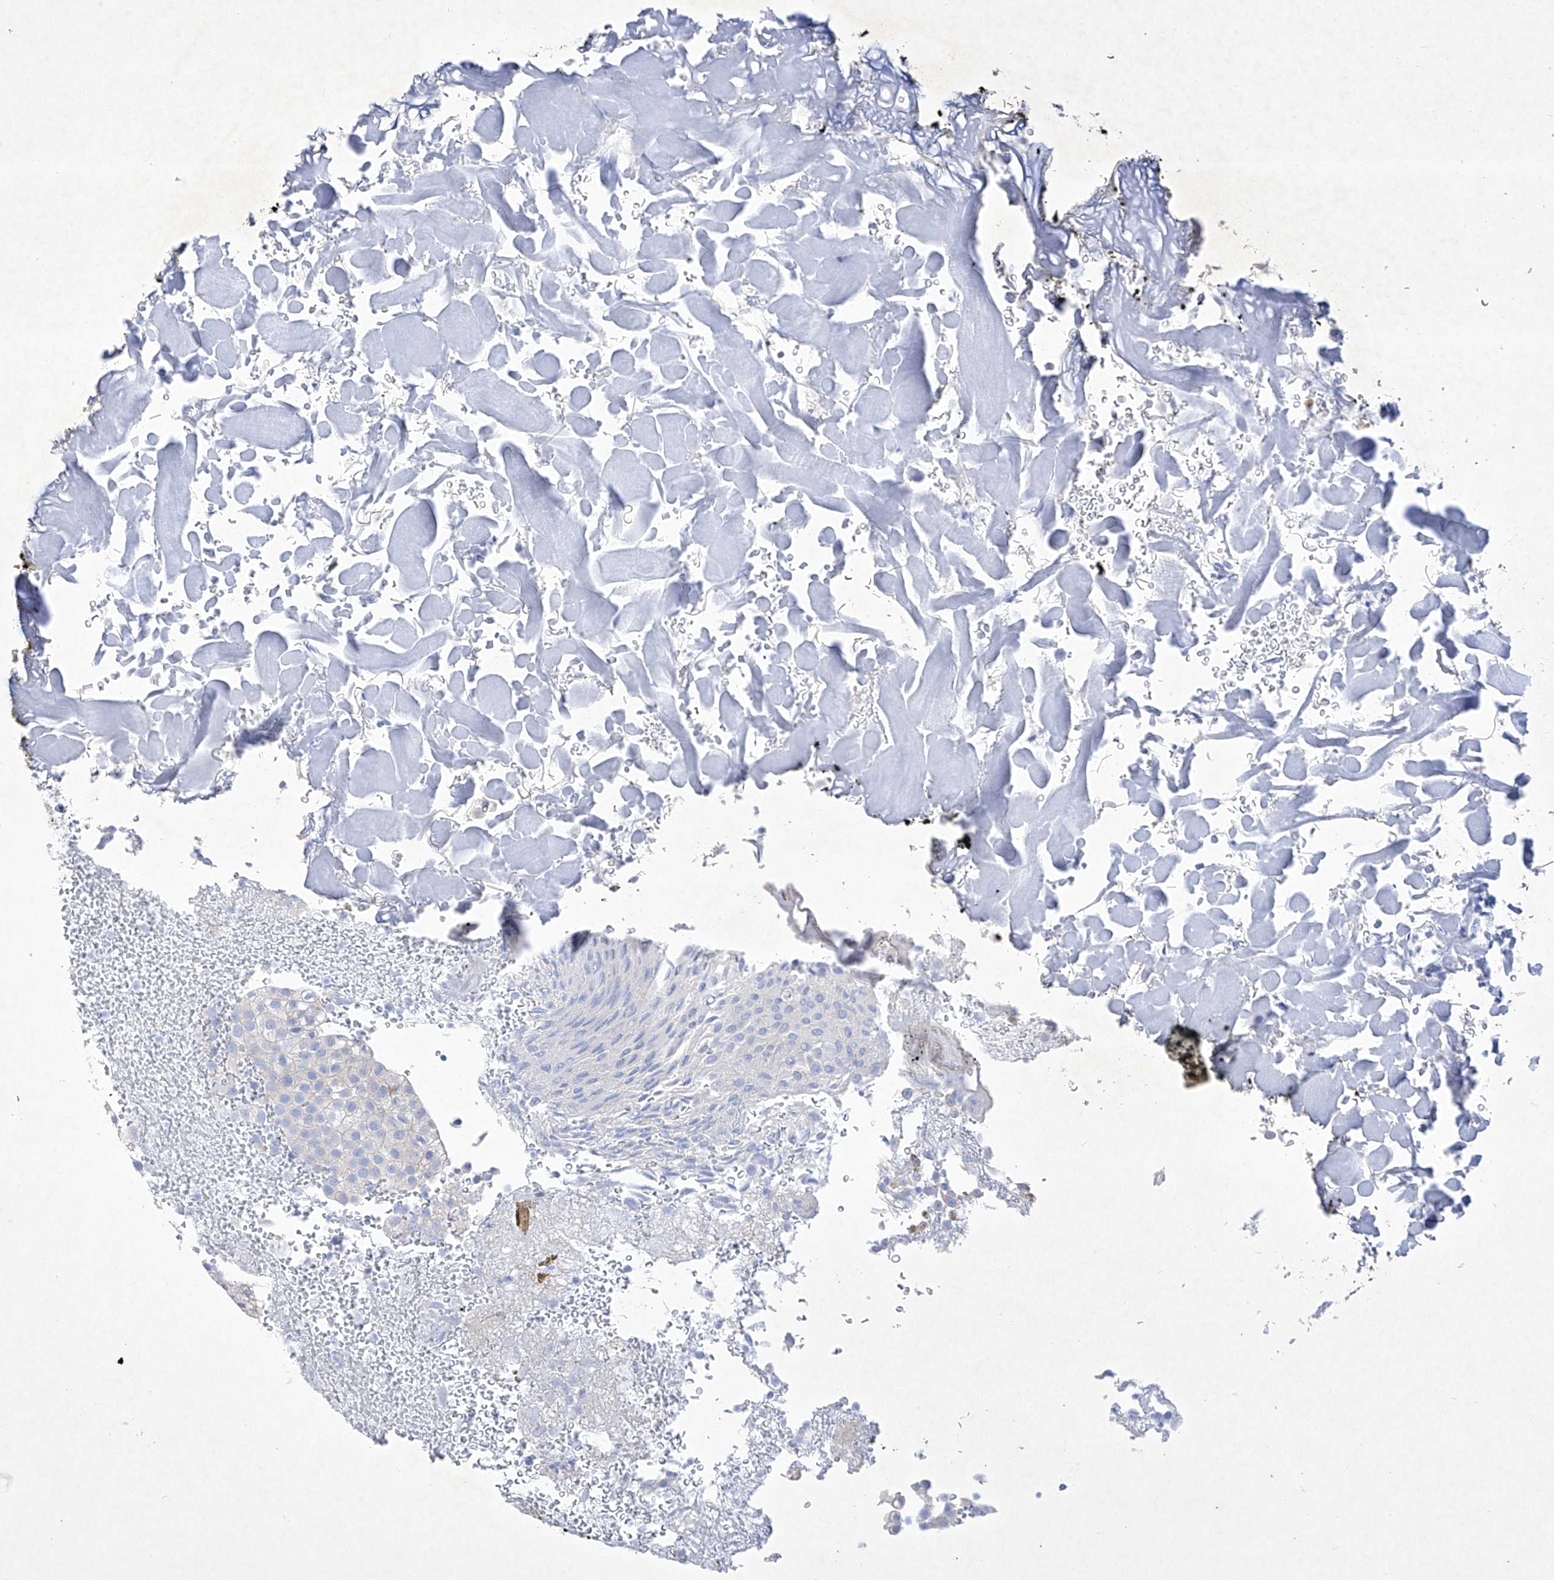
{"staining": {"intensity": "negative", "quantity": "none", "location": "none"}, "tissue": "urothelial cancer", "cell_type": "Tumor cells", "image_type": "cancer", "snomed": [{"axis": "morphology", "description": "Urothelial carcinoma, Low grade"}, {"axis": "topography", "description": "Urinary bladder"}], "caption": "Histopathology image shows no protein staining in tumor cells of low-grade urothelial carcinoma tissue.", "gene": "C1orf87", "patient": {"sex": "male", "age": 78}}